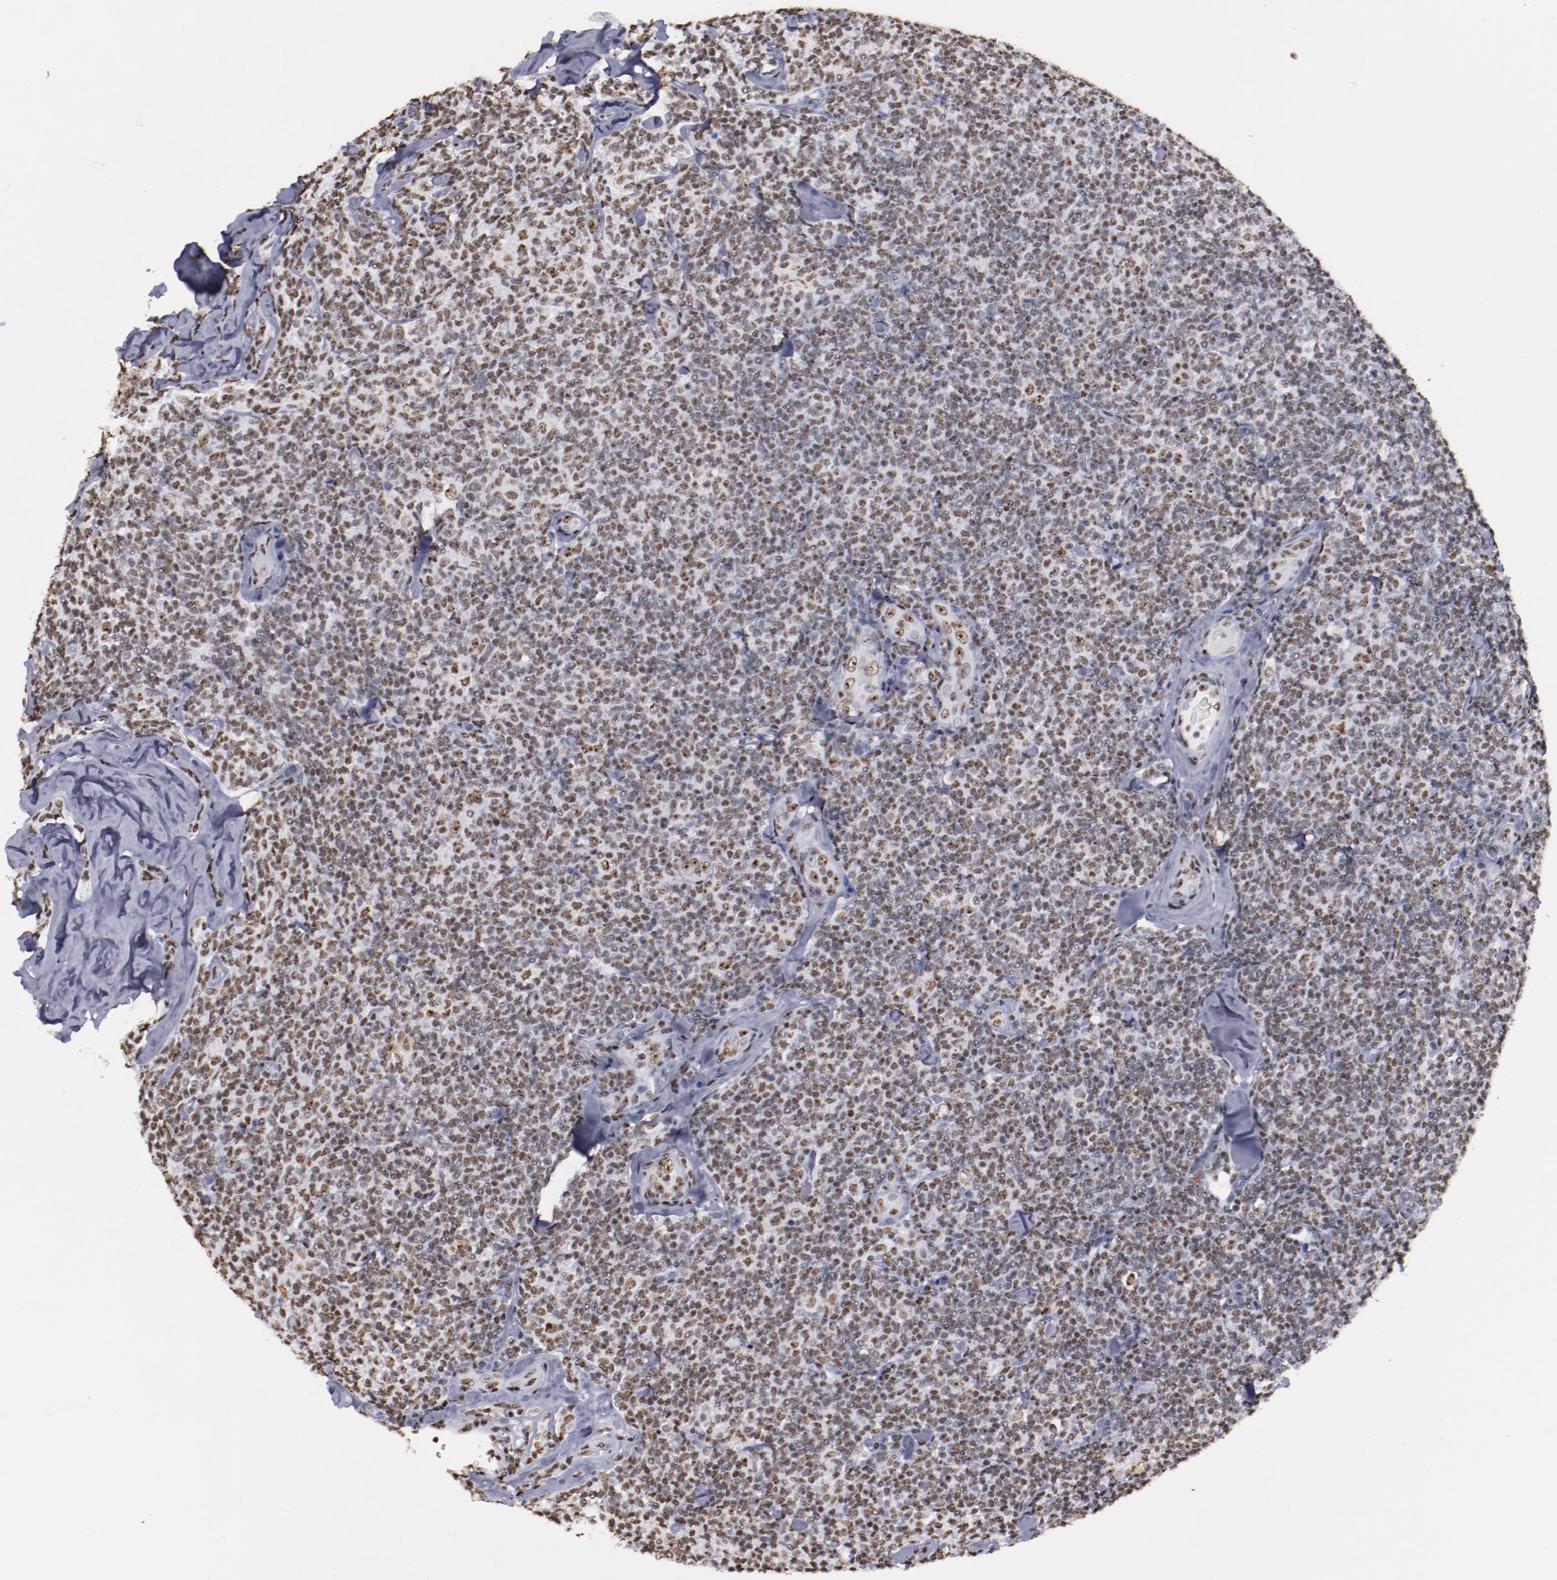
{"staining": {"intensity": "moderate", "quantity": ">75%", "location": "nuclear"}, "tissue": "lymphoma", "cell_type": "Tumor cells", "image_type": "cancer", "snomed": [{"axis": "morphology", "description": "Malignant lymphoma, non-Hodgkin's type, Low grade"}, {"axis": "topography", "description": "Lymph node"}], "caption": "Approximately >75% of tumor cells in lymphoma reveal moderate nuclear protein staining as visualized by brown immunohistochemical staining.", "gene": "HNRNPA2B1", "patient": {"sex": "female", "age": 56}}